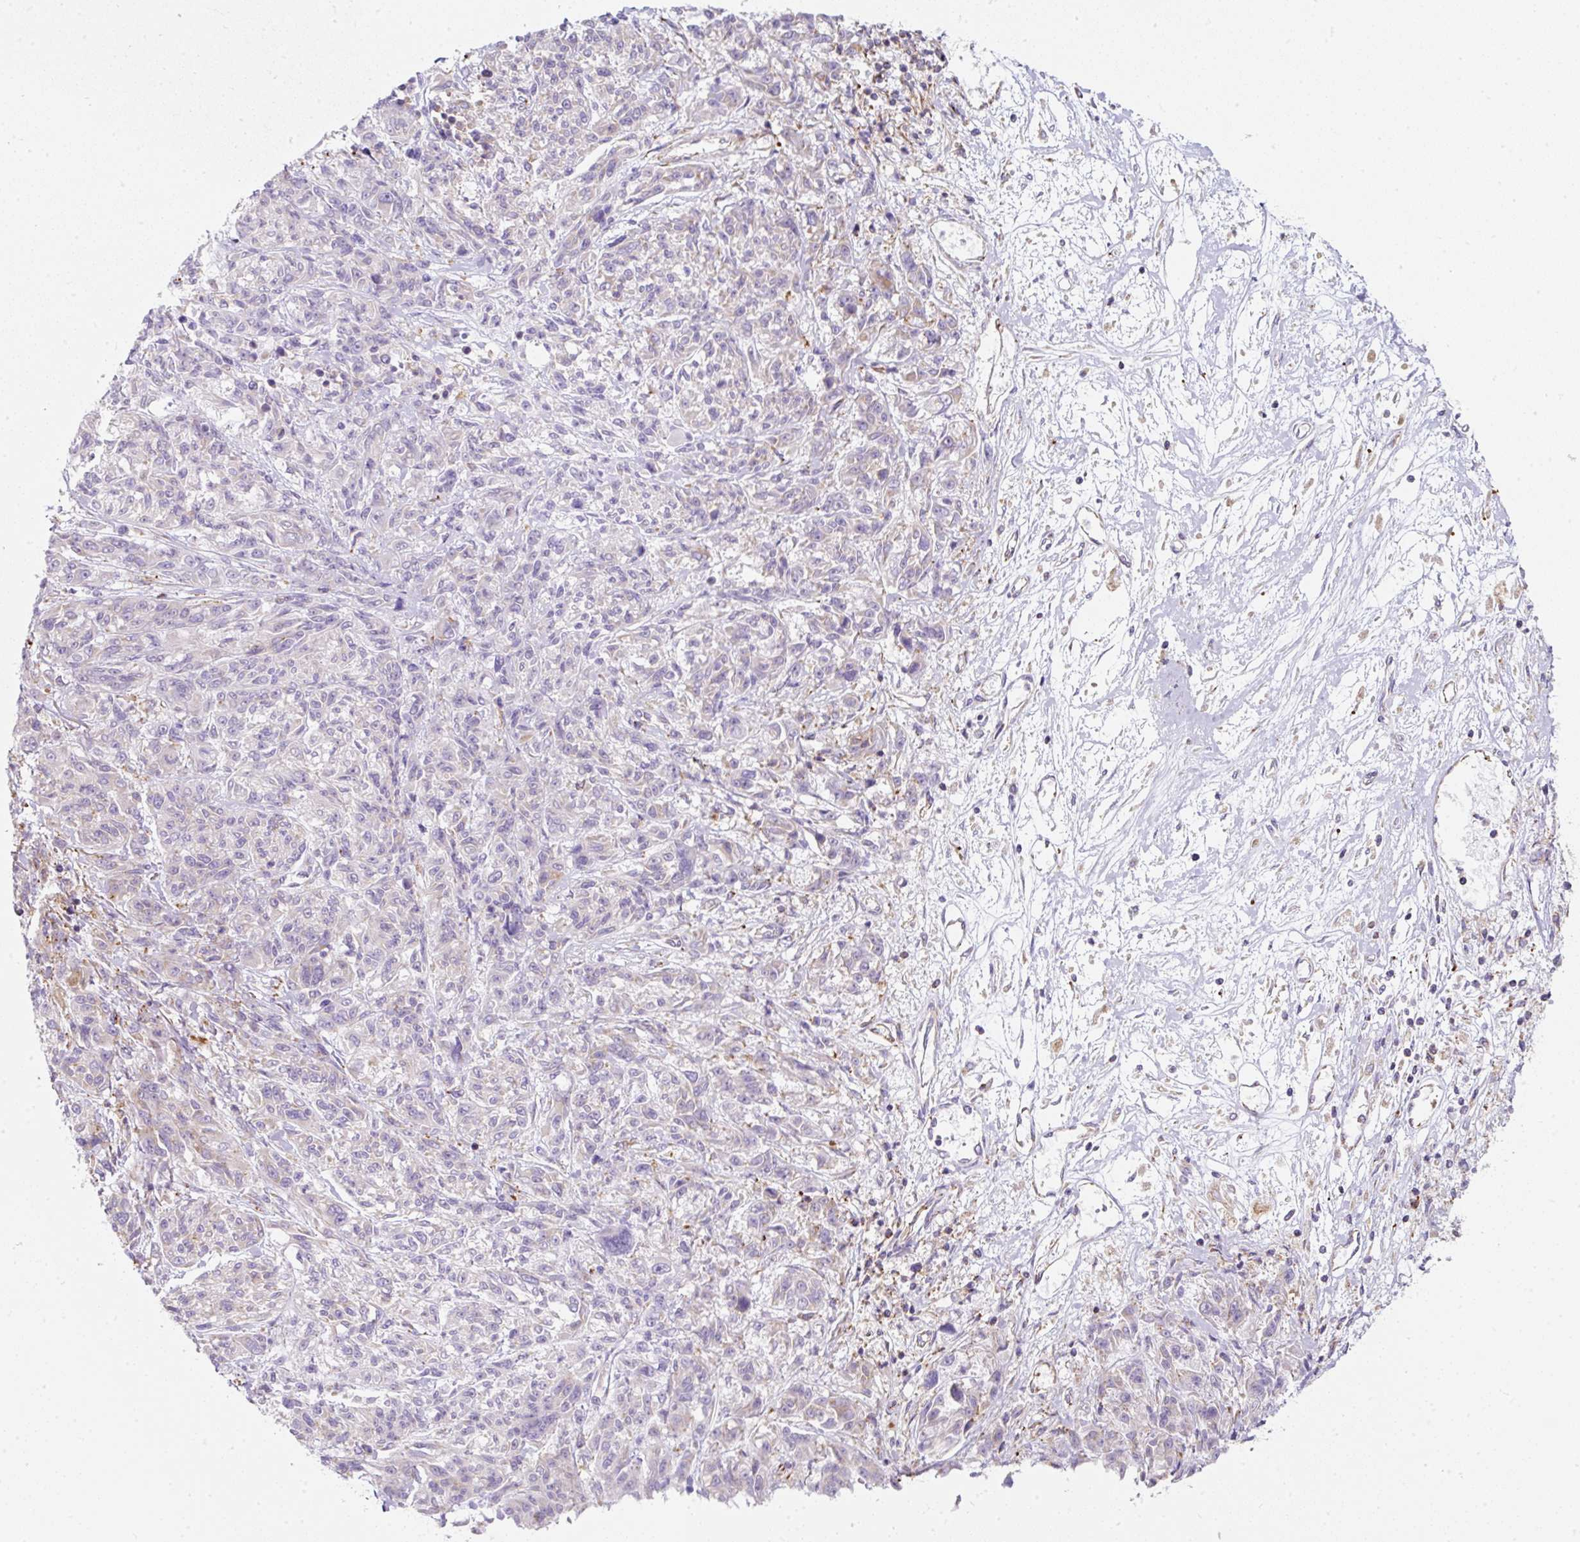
{"staining": {"intensity": "negative", "quantity": "none", "location": "none"}, "tissue": "melanoma", "cell_type": "Tumor cells", "image_type": "cancer", "snomed": [{"axis": "morphology", "description": "Malignant melanoma, NOS"}, {"axis": "topography", "description": "Skin"}], "caption": "This is an immunohistochemistry (IHC) image of melanoma. There is no positivity in tumor cells.", "gene": "ERAP2", "patient": {"sex": "male", "age": 53}}